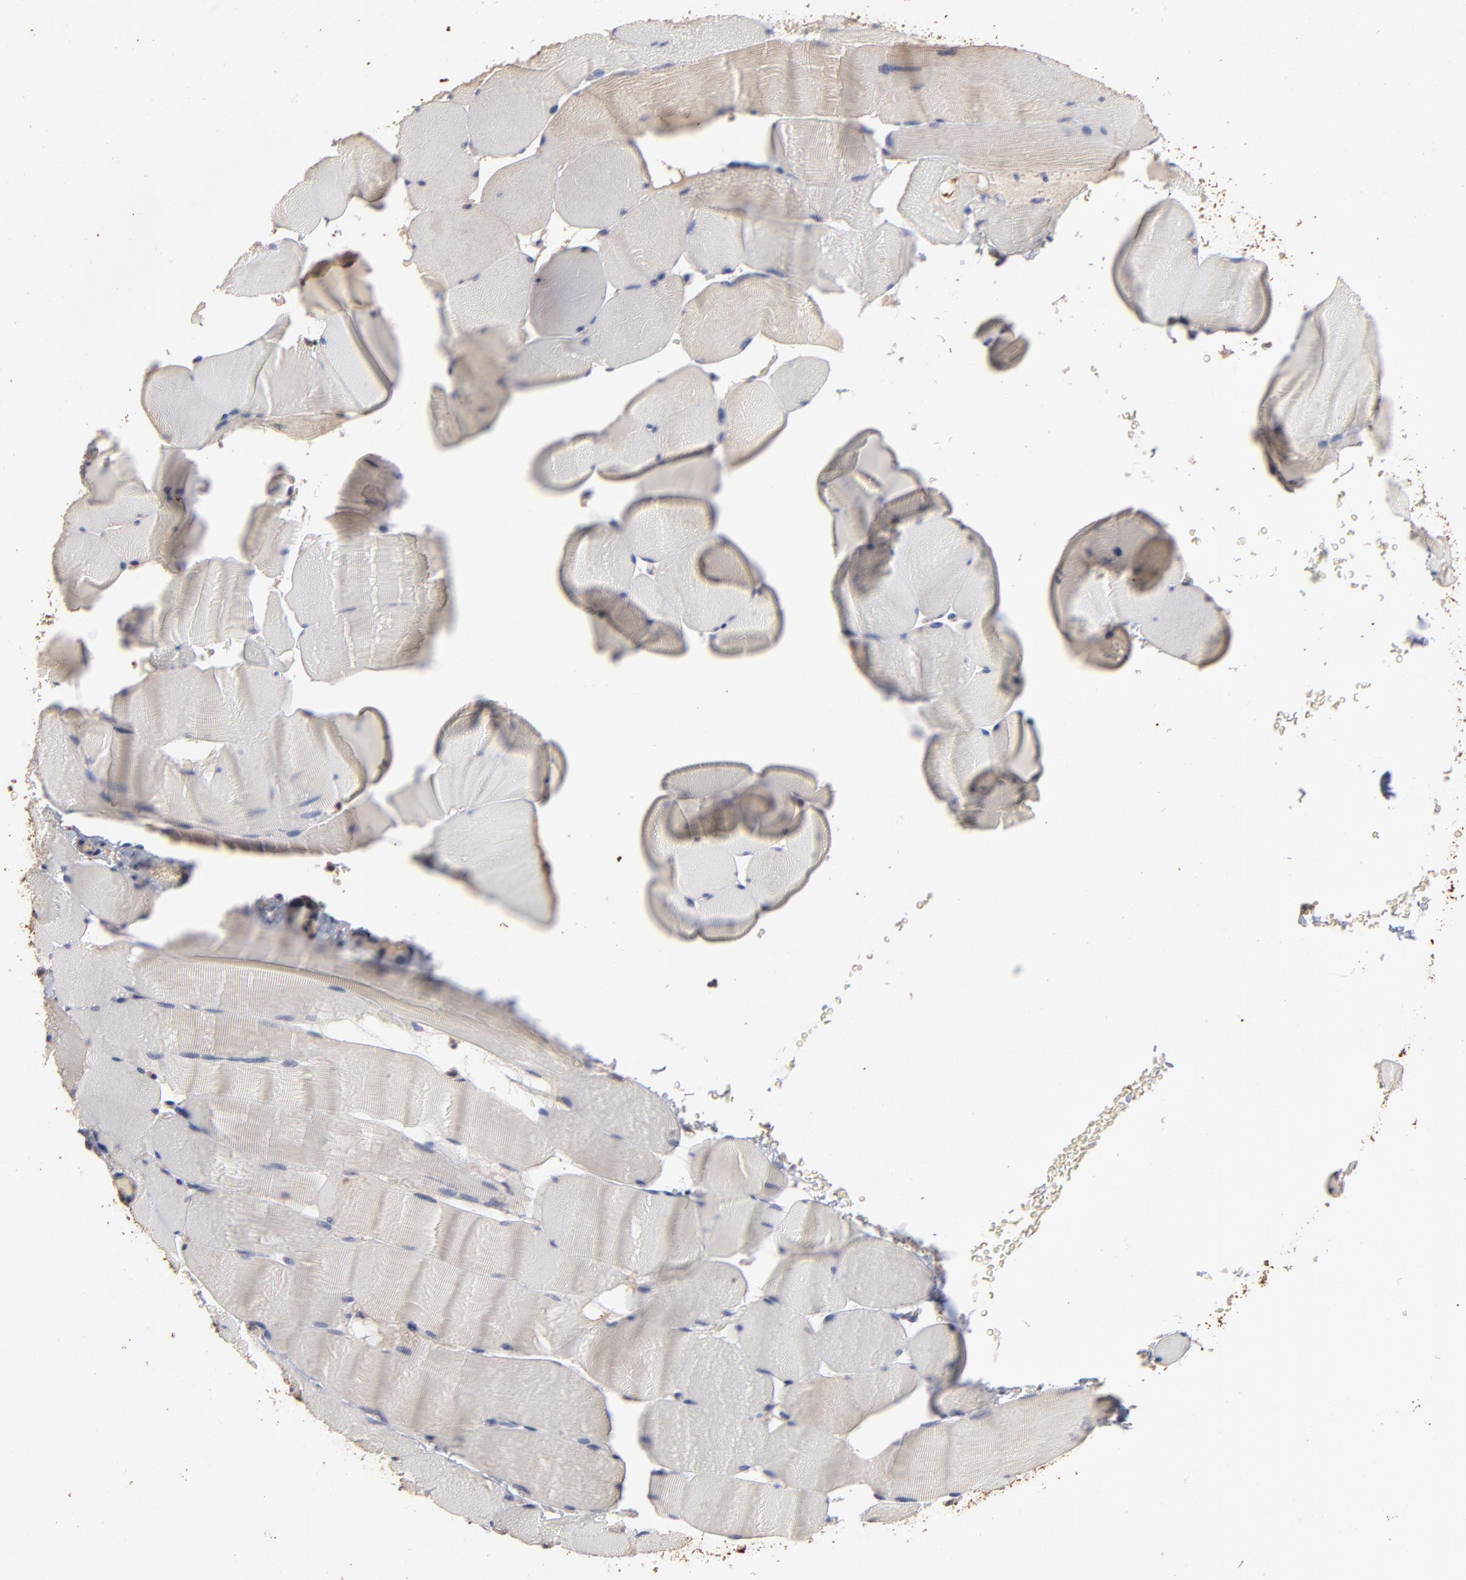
{"staining": {"intensity": "weak", "quantity": "<25%", "location": "cytoplasmic/membranous"}, "tissue": "skeletal muscle", "cell_type": "Myocytes", "image_type": "normal", "snomed": [{"axis": "morphology", "description": "Normal tissue, NOS"}, {"axis": "topography", "description": "Skeletal muscle"}], "caption": "Immunohistochemical staining of normal skeletal muscle shows no significant positivity in myocytes. (IHC, brightfield microscopy, high magnification).", "gene": "TANGO2", "patient": {"sex": "male", "age": 62}}